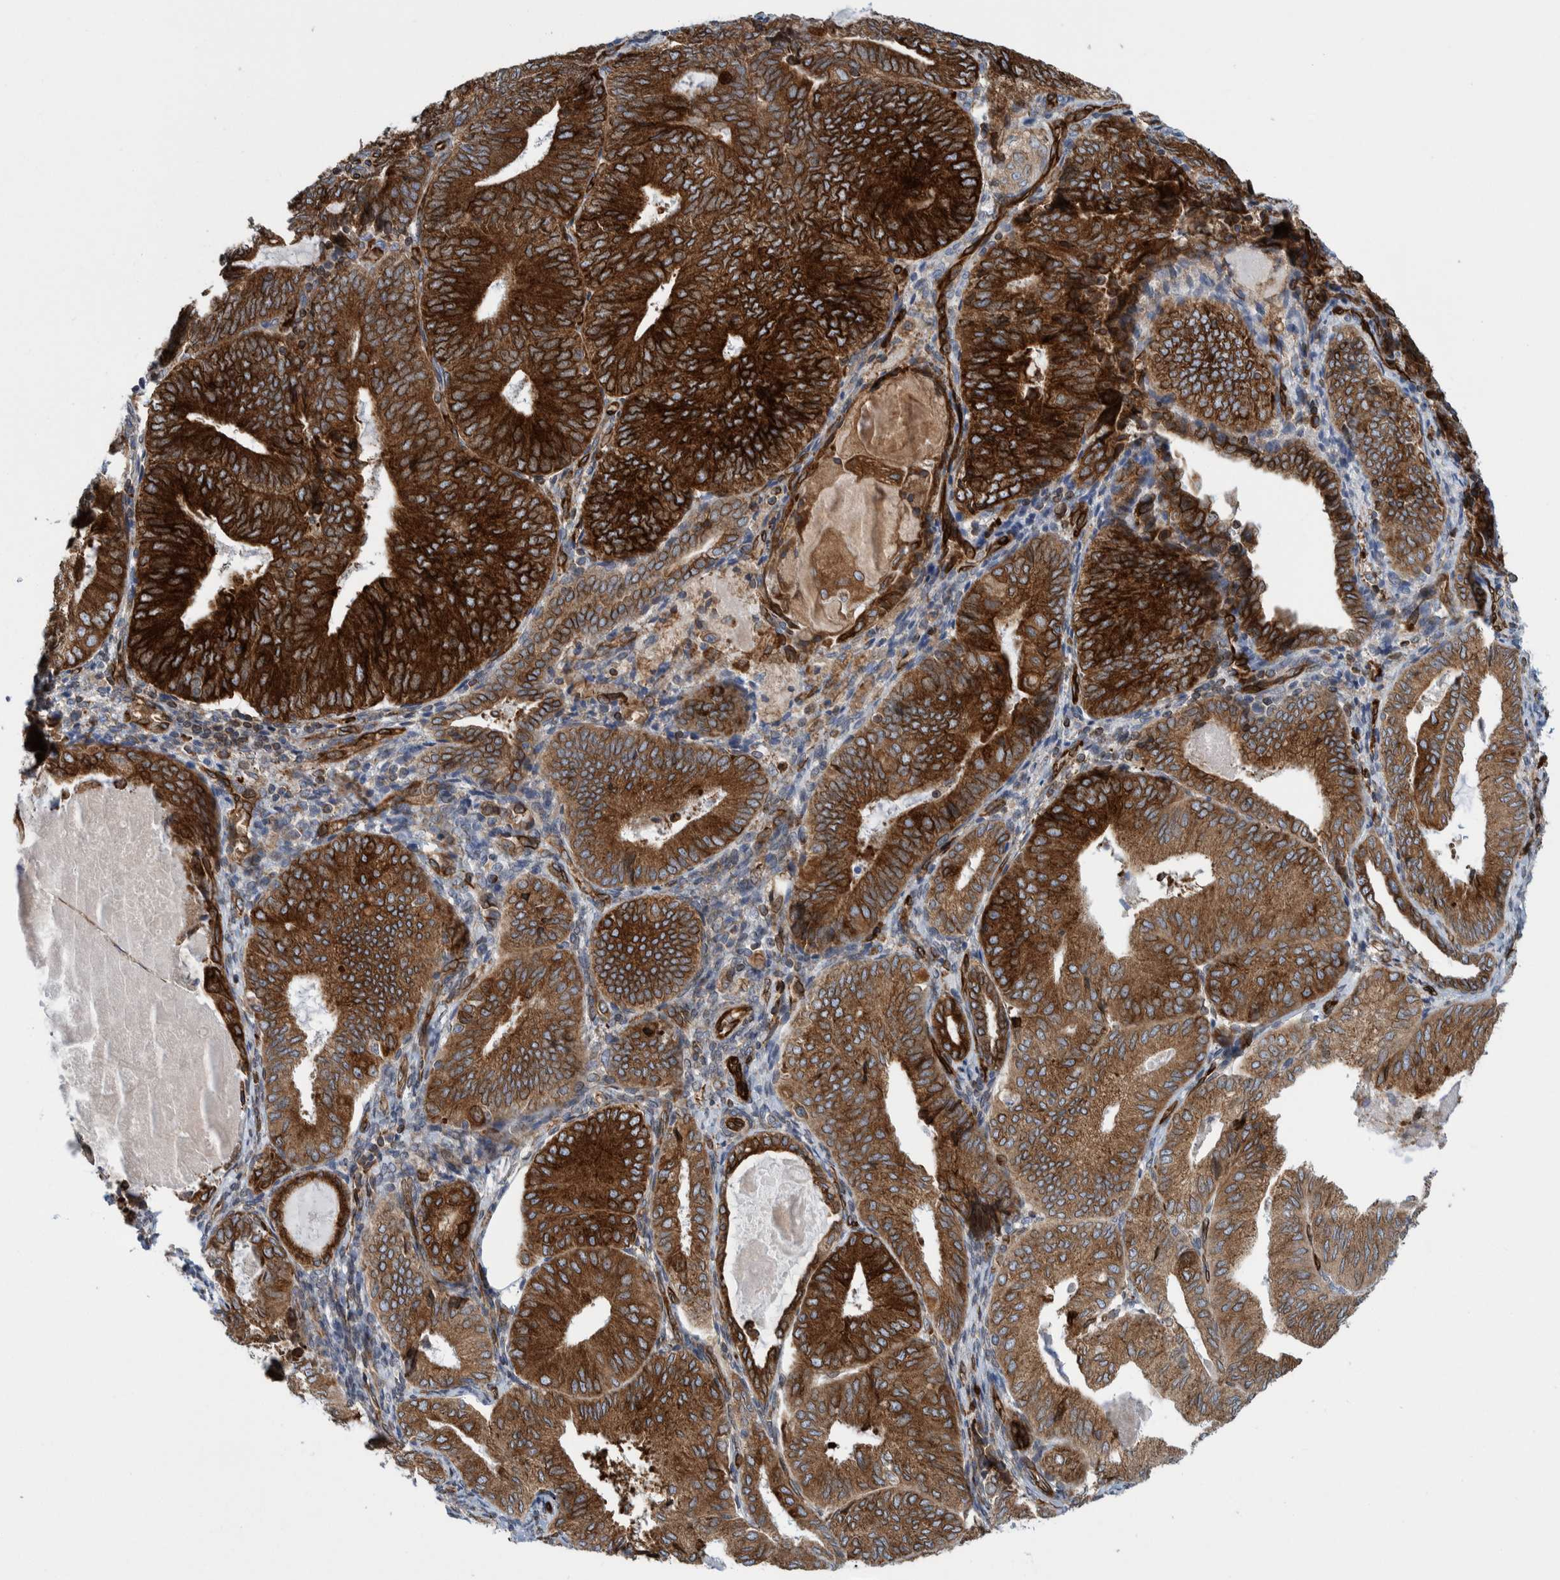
{"staining": {"intensity": "strong", "quantity": ">75%", "location": "cytoplasmic/membranous"}, "tissue": "endometrial cancer", "cell_type": "Tumor cells", "image_type": "cancer", "snomed": [{"axis": "morphology", "description": "Adenocarcinoma, NOS"}, {"axis": "topography", "description": "Endometrium"}], "caption": "Human endometrial cancer (adenocarcinoma) stained for a protein (brown) shows strong cytoplasmic/membranous positive positivity in approximately >75% of tumor cells.", "gene": "THEM6", "patient": {"sex": "female", "age": 81}}